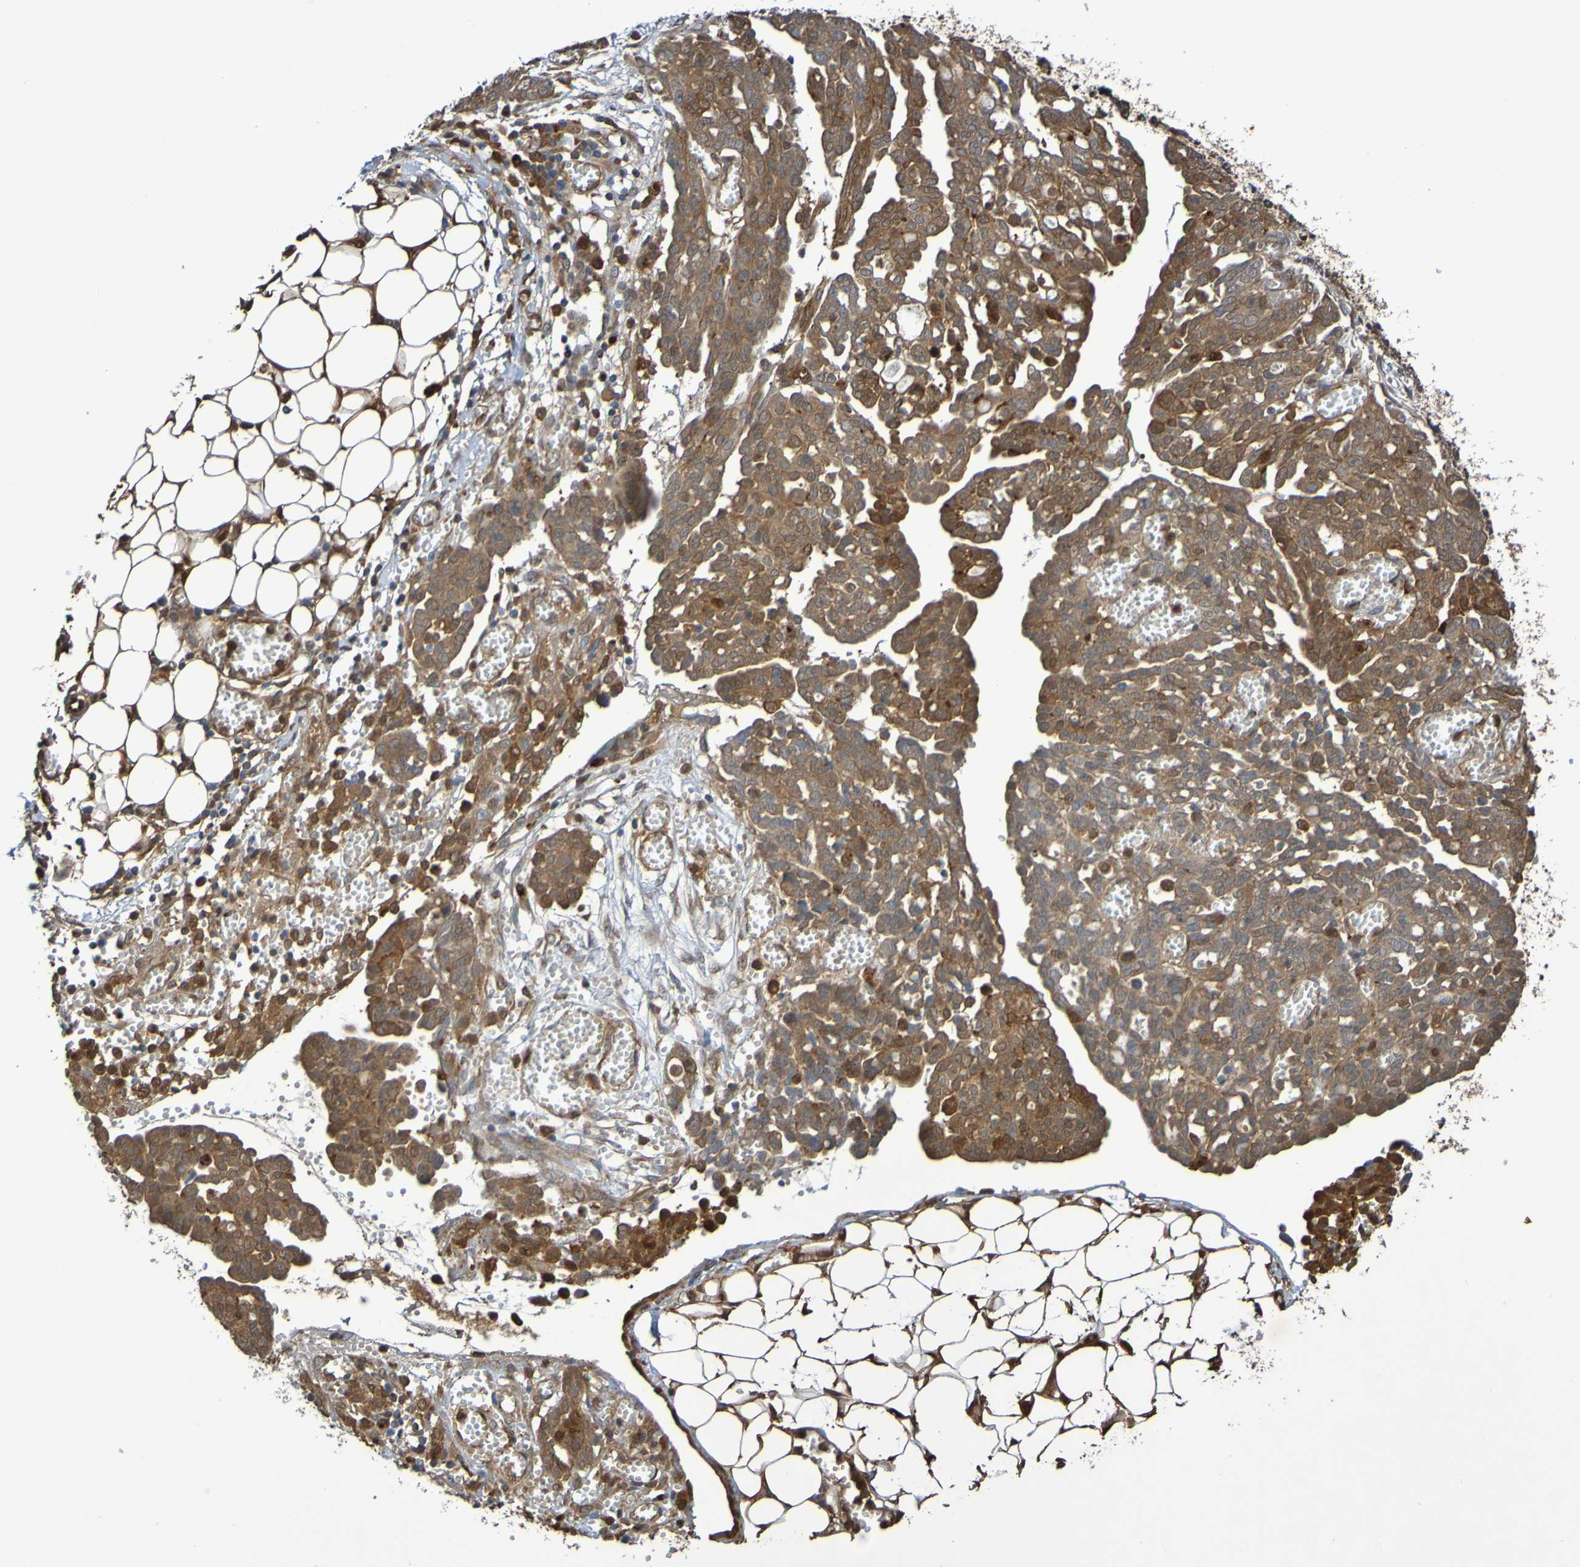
{"staining": {"intensity": "moderate", "quantity": ">75%", "location": "cytoplasmic/membranous"}, "tissue": "ovarian cancer", "cell_type": "Tumor cells", "image_type": "cancer", "snomed": [{"axis": "morphology", "description": "Cystadenocarcinoma, serous, NOS"}, {"axis": "topography", "description": "Soft tissue"}, {"axis": "topography", "description": "Ovary"}], "caption": "Human ovarian serous cystadenocarcinoma stained with a brown dye reveals moderate cytoplasmic/membranous positive staining in about >75% of tumor cells.", "gene": "SERPINB6", "patient": {"sex": "female", "age": 57}}